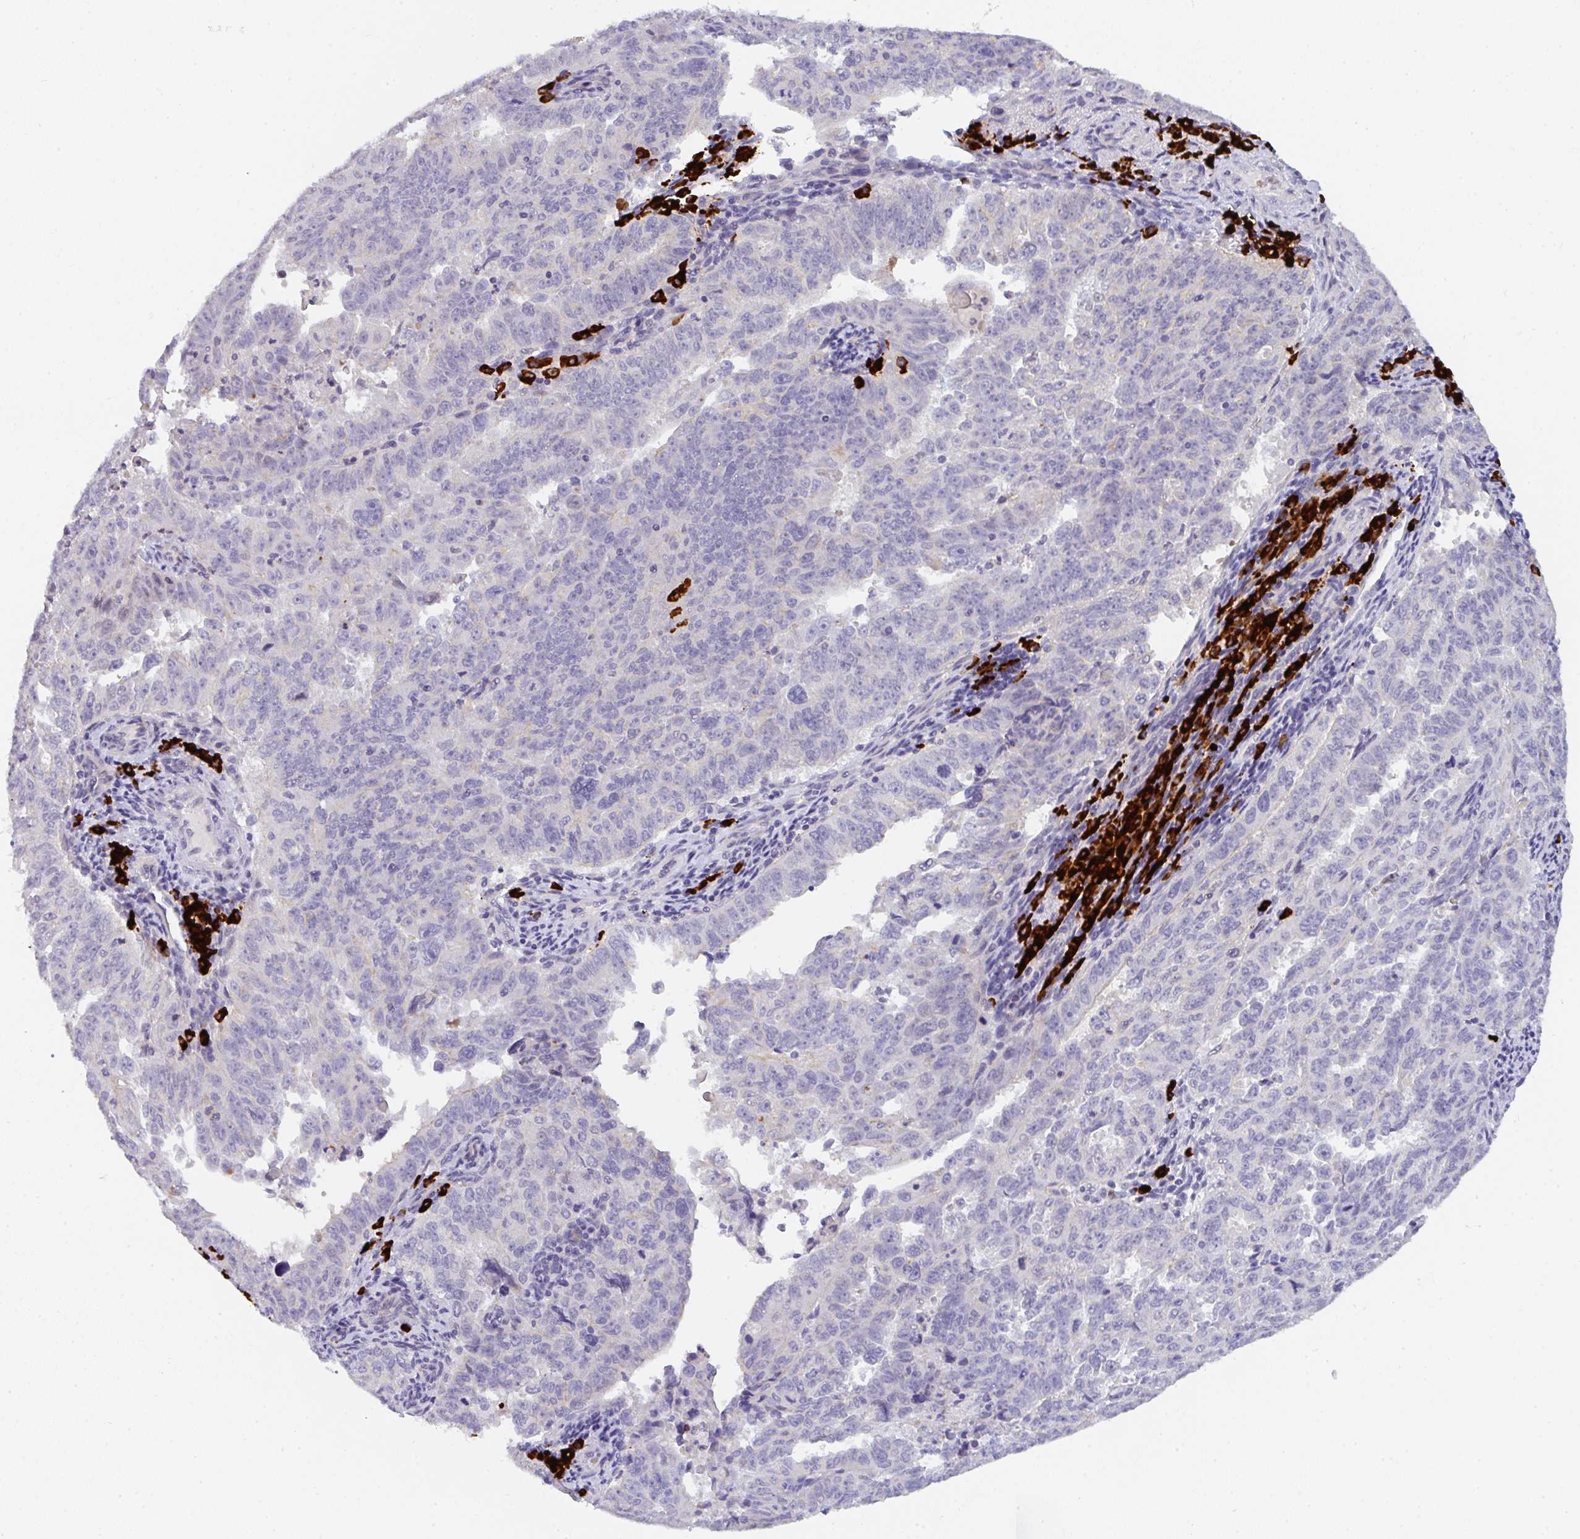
{"staining": {"intensity": "negative", "quantity": "none", "location": "none"}, "tissue": "endometrial cancer", "cell_type": "Tumor cells", "image_type": "cancer", "snomed": [{"axis": "morphology", "description": "Adenocarcinoma, NOS"}, {"axis": "topography", "description": "Endometrium"}], "caption": "DAB immunohistochemical staining of adenocarcinoma (endometrial) demonstrates no significant staining in tumor cells.", "gene": "CACNA1S", "patient": {"sex": "female", "age": 65}}